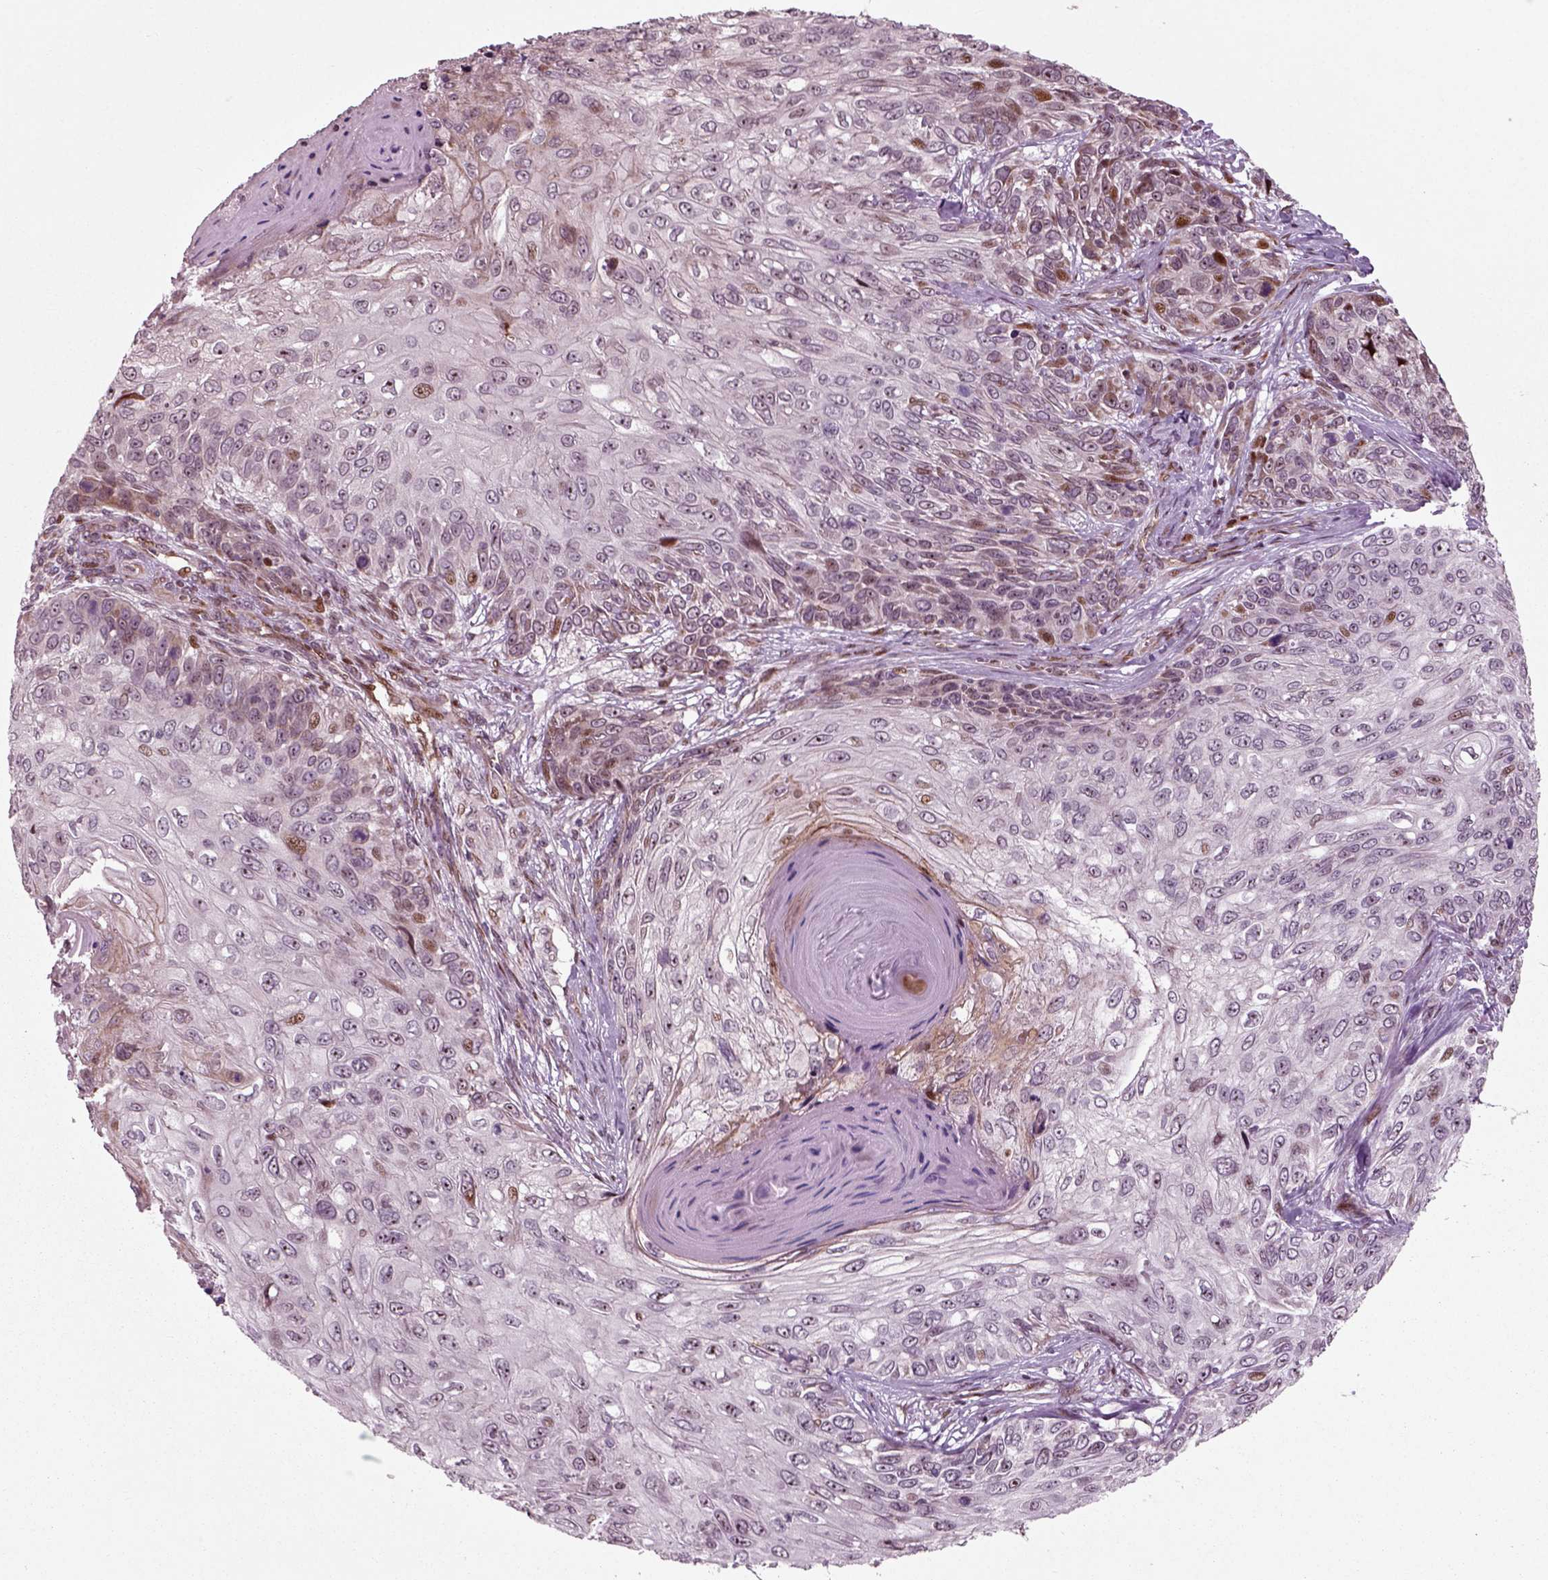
{"staining": {"intensity": "moderate", "quantity": "<25%", "location": "nuclear"}, "tissue": "skin cancer", "cell_type": "Tumor cells", "image_type": "cancer", "snomed": [{"axis": "morphology", "description": "Squamous cell carcinoma, NOS"}, {"axis": "topography", "description": "Skin"}], "caption": "Squamous cell carcinoma (skin) stained with a protein marker demonstrates moderate staining in tumor cells.", "gene": "CDC14A", "patient": {"sex": "male", "age": 92}}